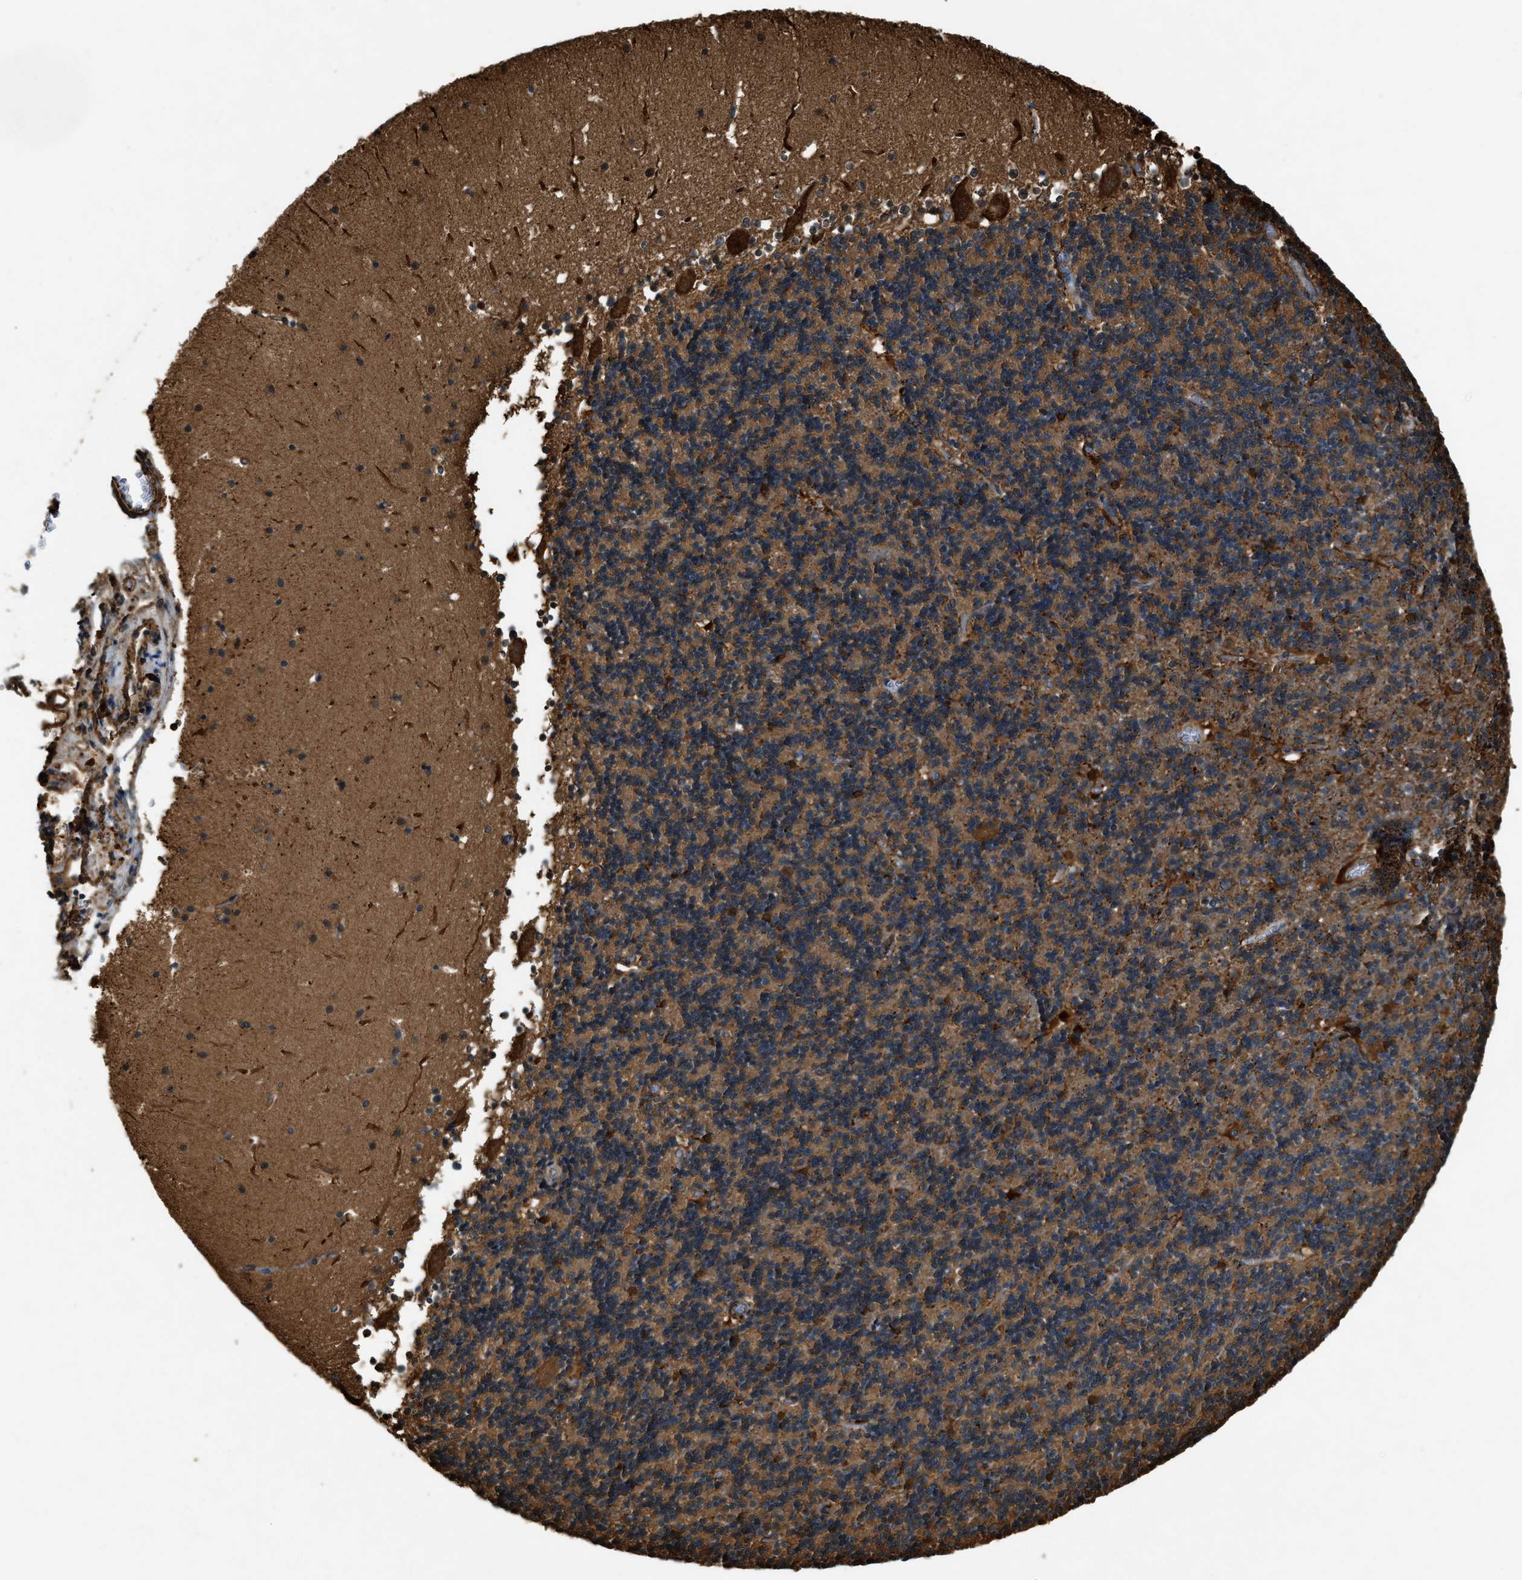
{"staining": {"intensity": "moderate", "quantity": "25%-75%", "location": "cytoplasmic/membranous"}, "tissue": "cerebellum", "cell_type": "Cells in granular layer", "image_type": "normal", "snomed": [{"axis": "morphology", "description": "Normal tissue, NOS"}, {"axis": "topography", "description": "Cerebellum"}], "caption": "Approximately 25%-75% of cells in granular layer in unremarkable cerebellum show moderate cytoplasmic/membranous protein staining as visualized by brown immunohistochemical staining.", "gene": "YARS1", "patient": {"sex": "male", "age": 45}}